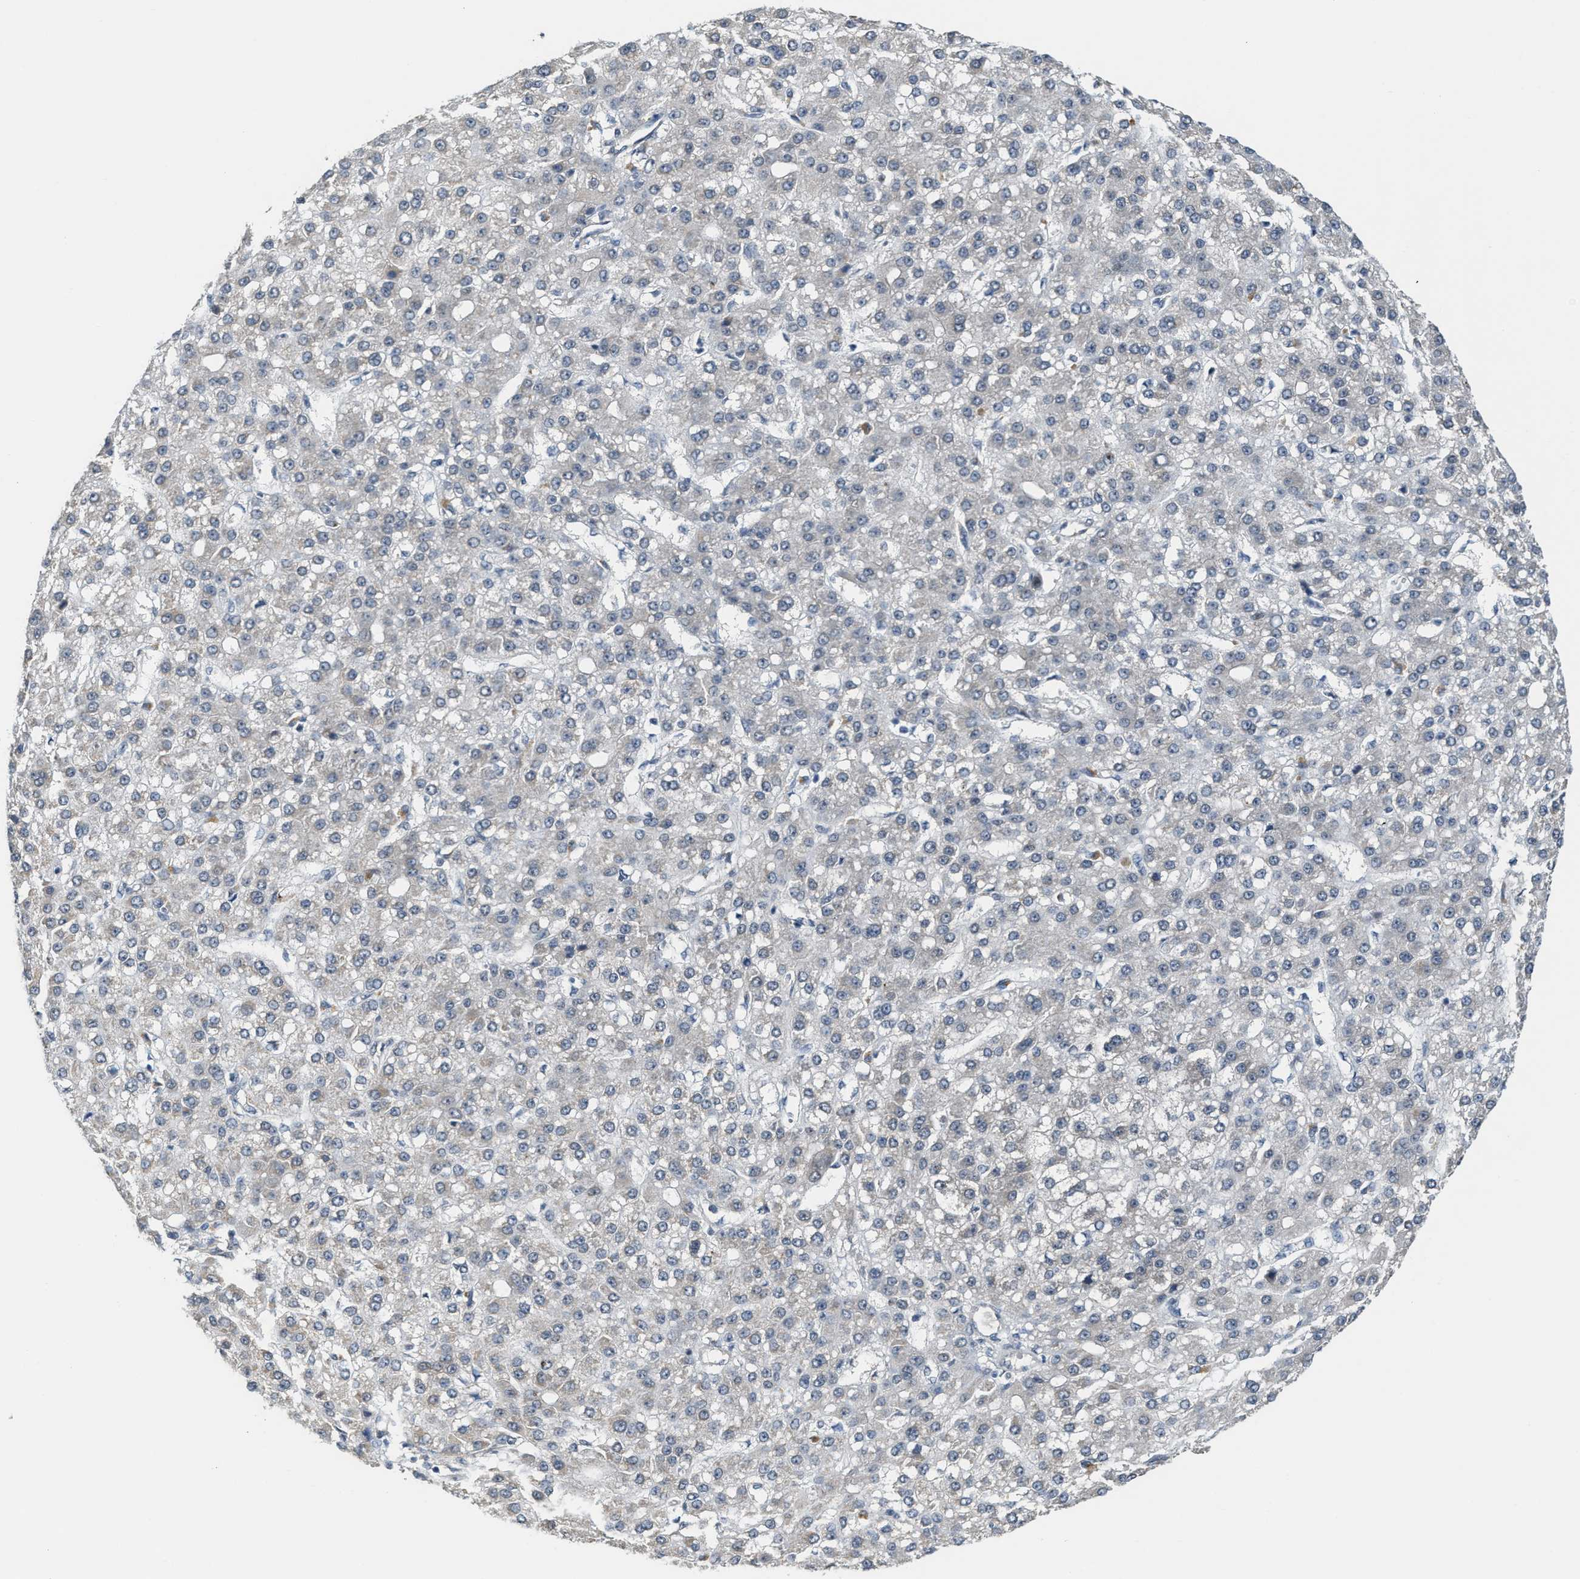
{"staining": {"intensity": "negative", "quantity": "none", "location": "none"}, "tissue": "liver cancer", "cell_type": "Tumor cells", "image_type": "cancer", "snomed": [{"axis": "morphology", "description": "Carcinoma, Hepatocellular, NOS"}, {"axis": "topography", "description": "Liver"}], "caption": "Tumor cells show no significant expression in hepatocellular carcinoma (liver).", "gene": "KIF24", "patient": {"sex": "male", "age": 67}}